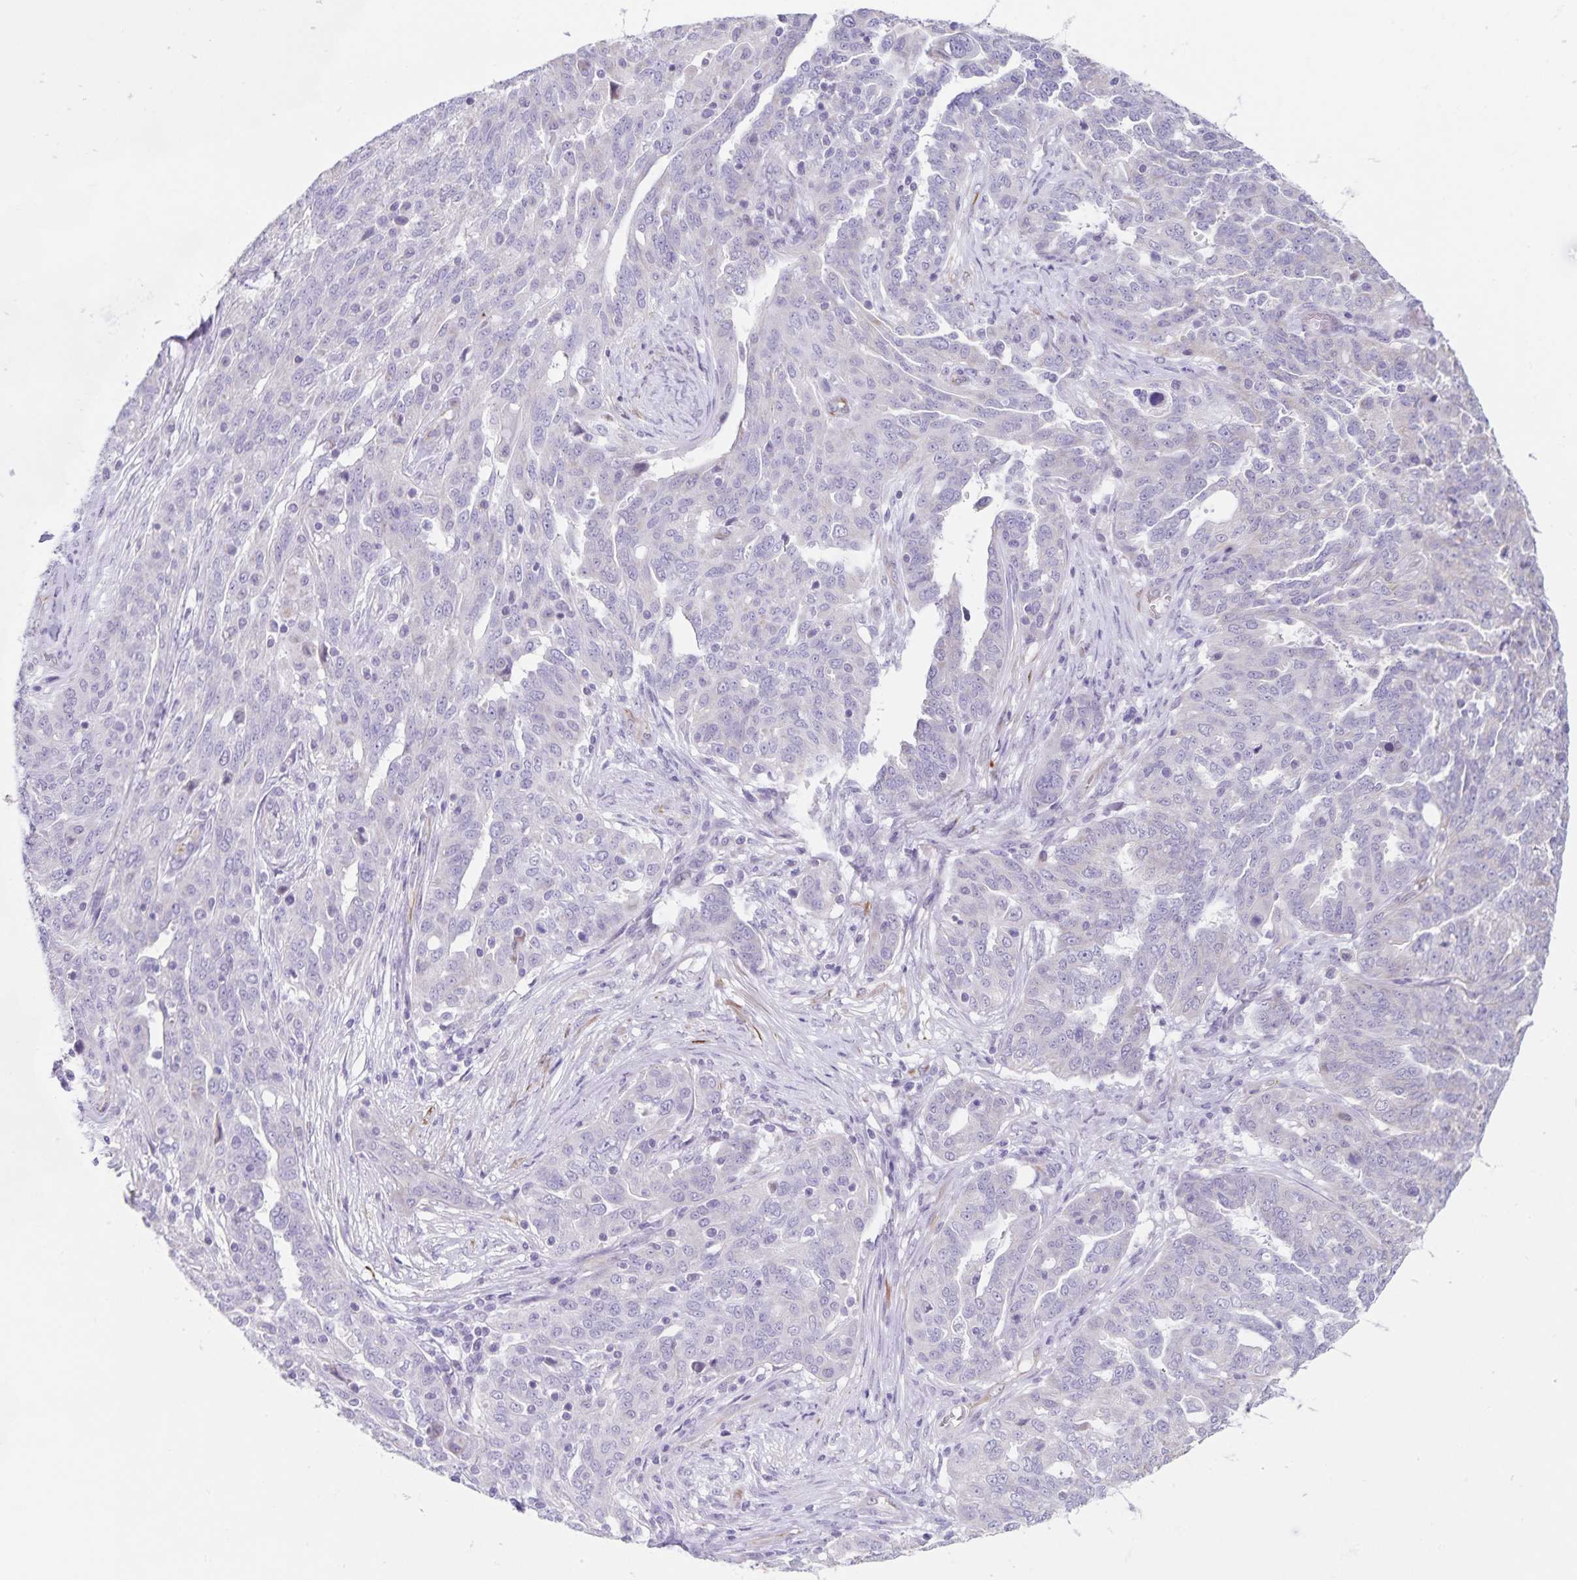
{"staining": {"intensity": "negative", "quantity": "none", "location": "none"}, "tissue": "ovarian cancer", "cell_type": "Tumor cells", "image_type": "cancer", "snomed": [{"axis": "morphology", "description": "Cystadenocarcinoma, serous, NOS"}, {"axis": "topography", "description": "Ovary"}], "caption": "A histopathology image of human ovarian cancer (serous cystadenocarcinoma) is negative for staining in tumor cells.", "gene": "SYNM", "patient": {"sex": "female", "age": 67}}